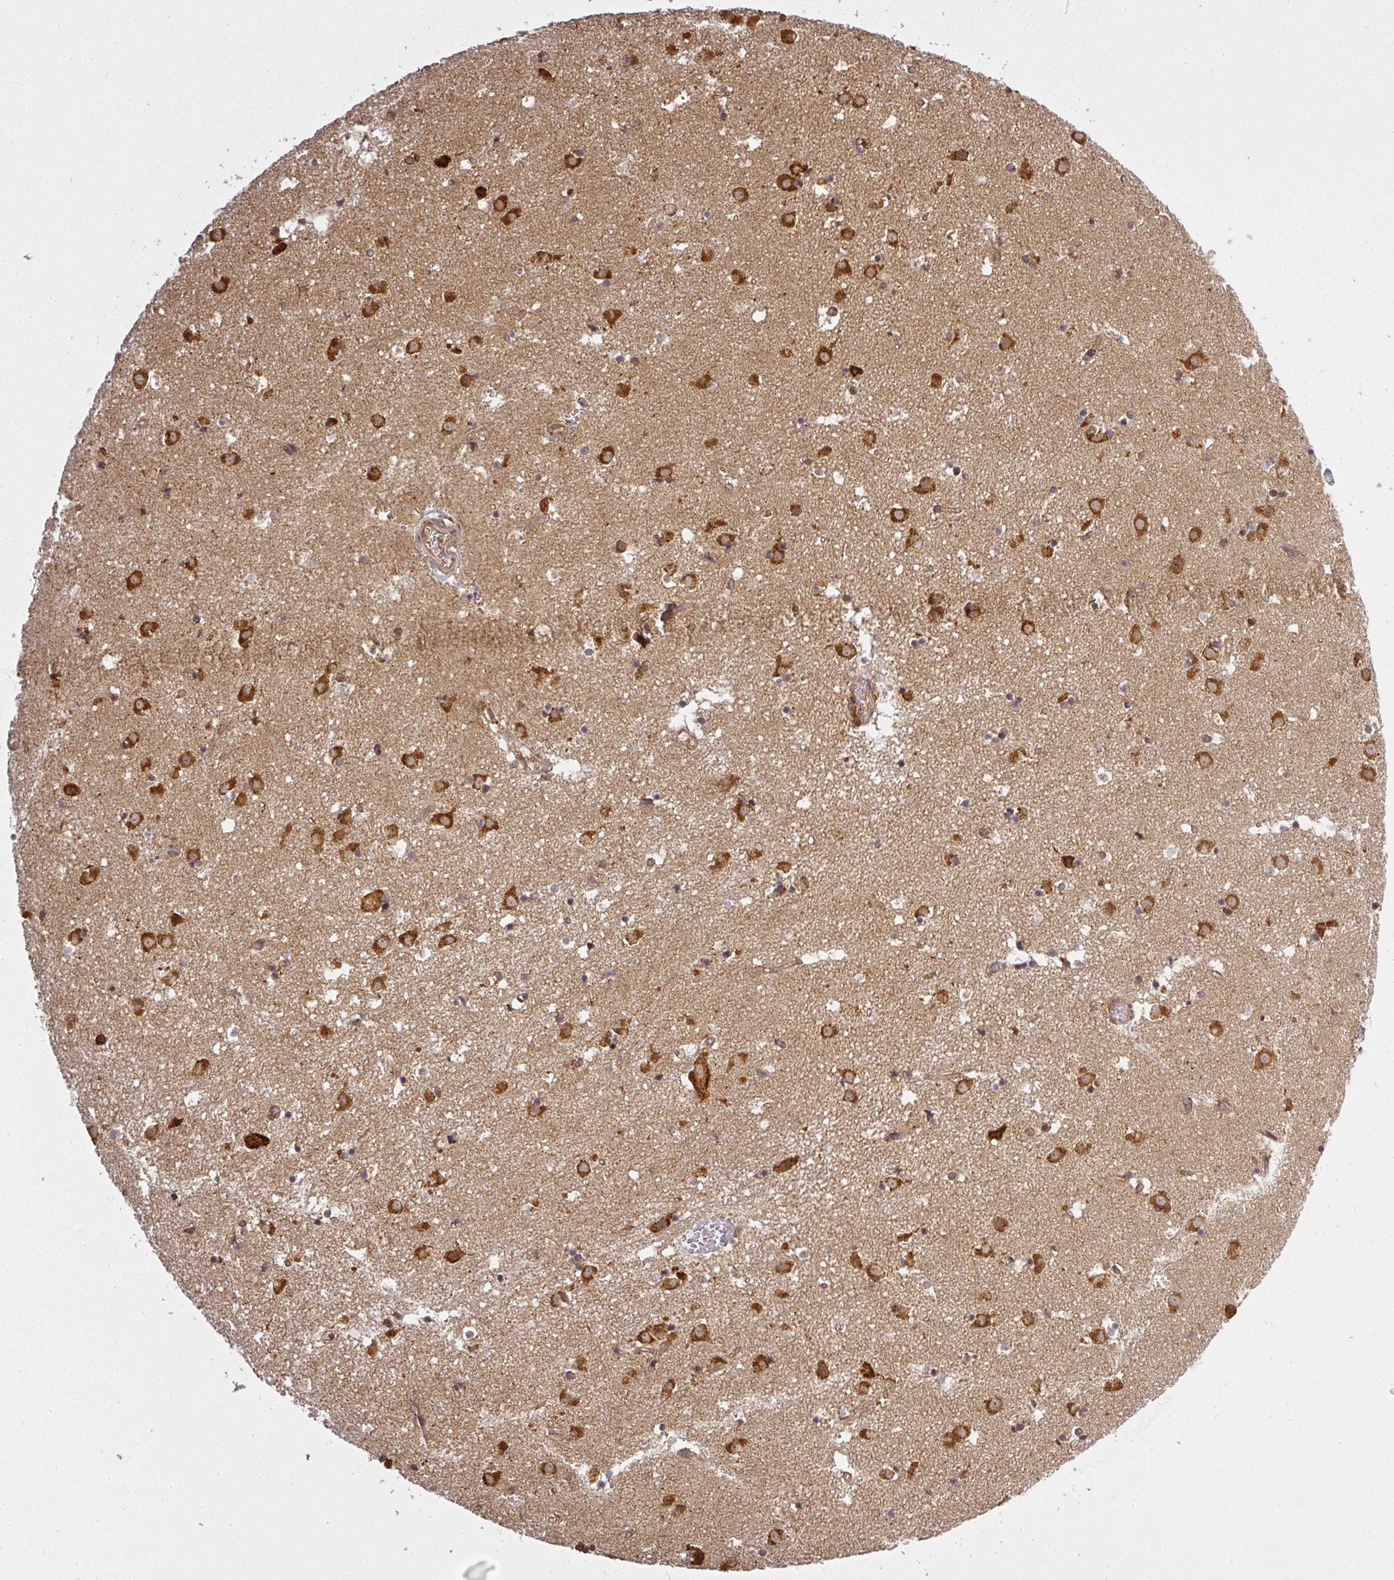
{"staining": {"intensity": "moderate", "quantity": "25%-75%", "location": "cytoplasmic/membranous"}, "tissue": "caudate", "cell_type": "Glial cells", "image_type": "normal", "snomed": [{"axis": "morphology", "description": "Normal tissue, NOS"}, {"axis": "topography", "description": "Lateral ventricle wall"}], "caption": "Protein staining by IHC displays moderate cytoplasmic/membranous expression in approximately 25%-75% of glial cells in unremarkable caudate. The staining was performed using DAB to visualize the protein expression in brown, while the nuclei were stained in blue with hematoxylin (Magnification: 20x).", "gene": "PPP6R3", "patient": {"sex": "male", "age": 25}}